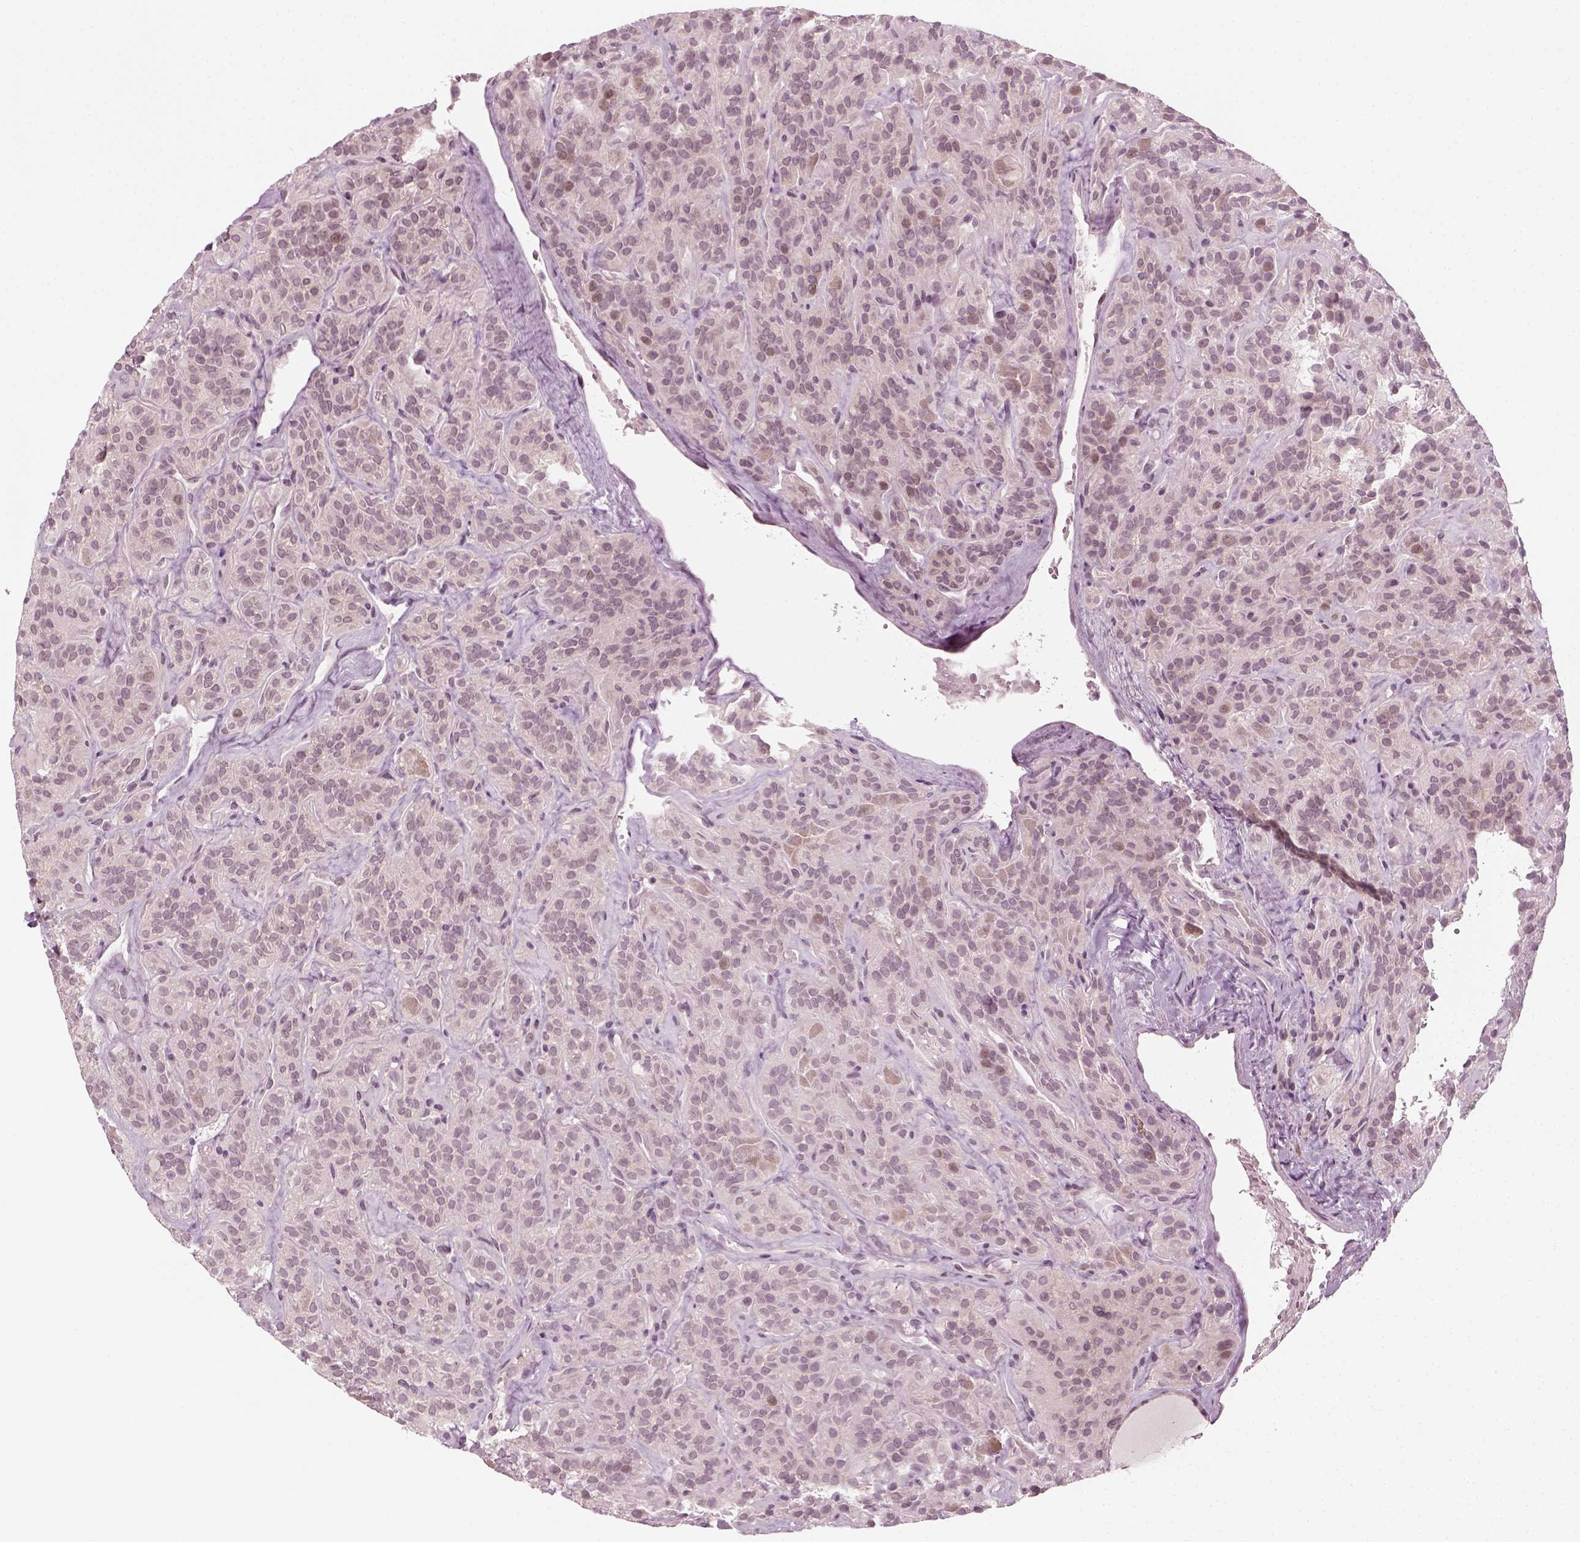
{"staining": {"intensity": "negative", "quantity": "none", "location": "none"}, "tissue": "thyroid cancer", "cell_type": "Tumor cells", "image_type": "cancer", "snomed": [{"axis": "morphology", "description": "Papillary adenocarcinoma, NOS"}, {"axis": "topography", "description": "Thyroid gland"}], "caption": "Thyroid cancer (papillary adenocarcinoma) stained for a protein using immunohistochemistry (IHC) demonstrates no positivity tumor cells.", "gene": "MLIP", "patient": {"sex": "female", "age": 45}}